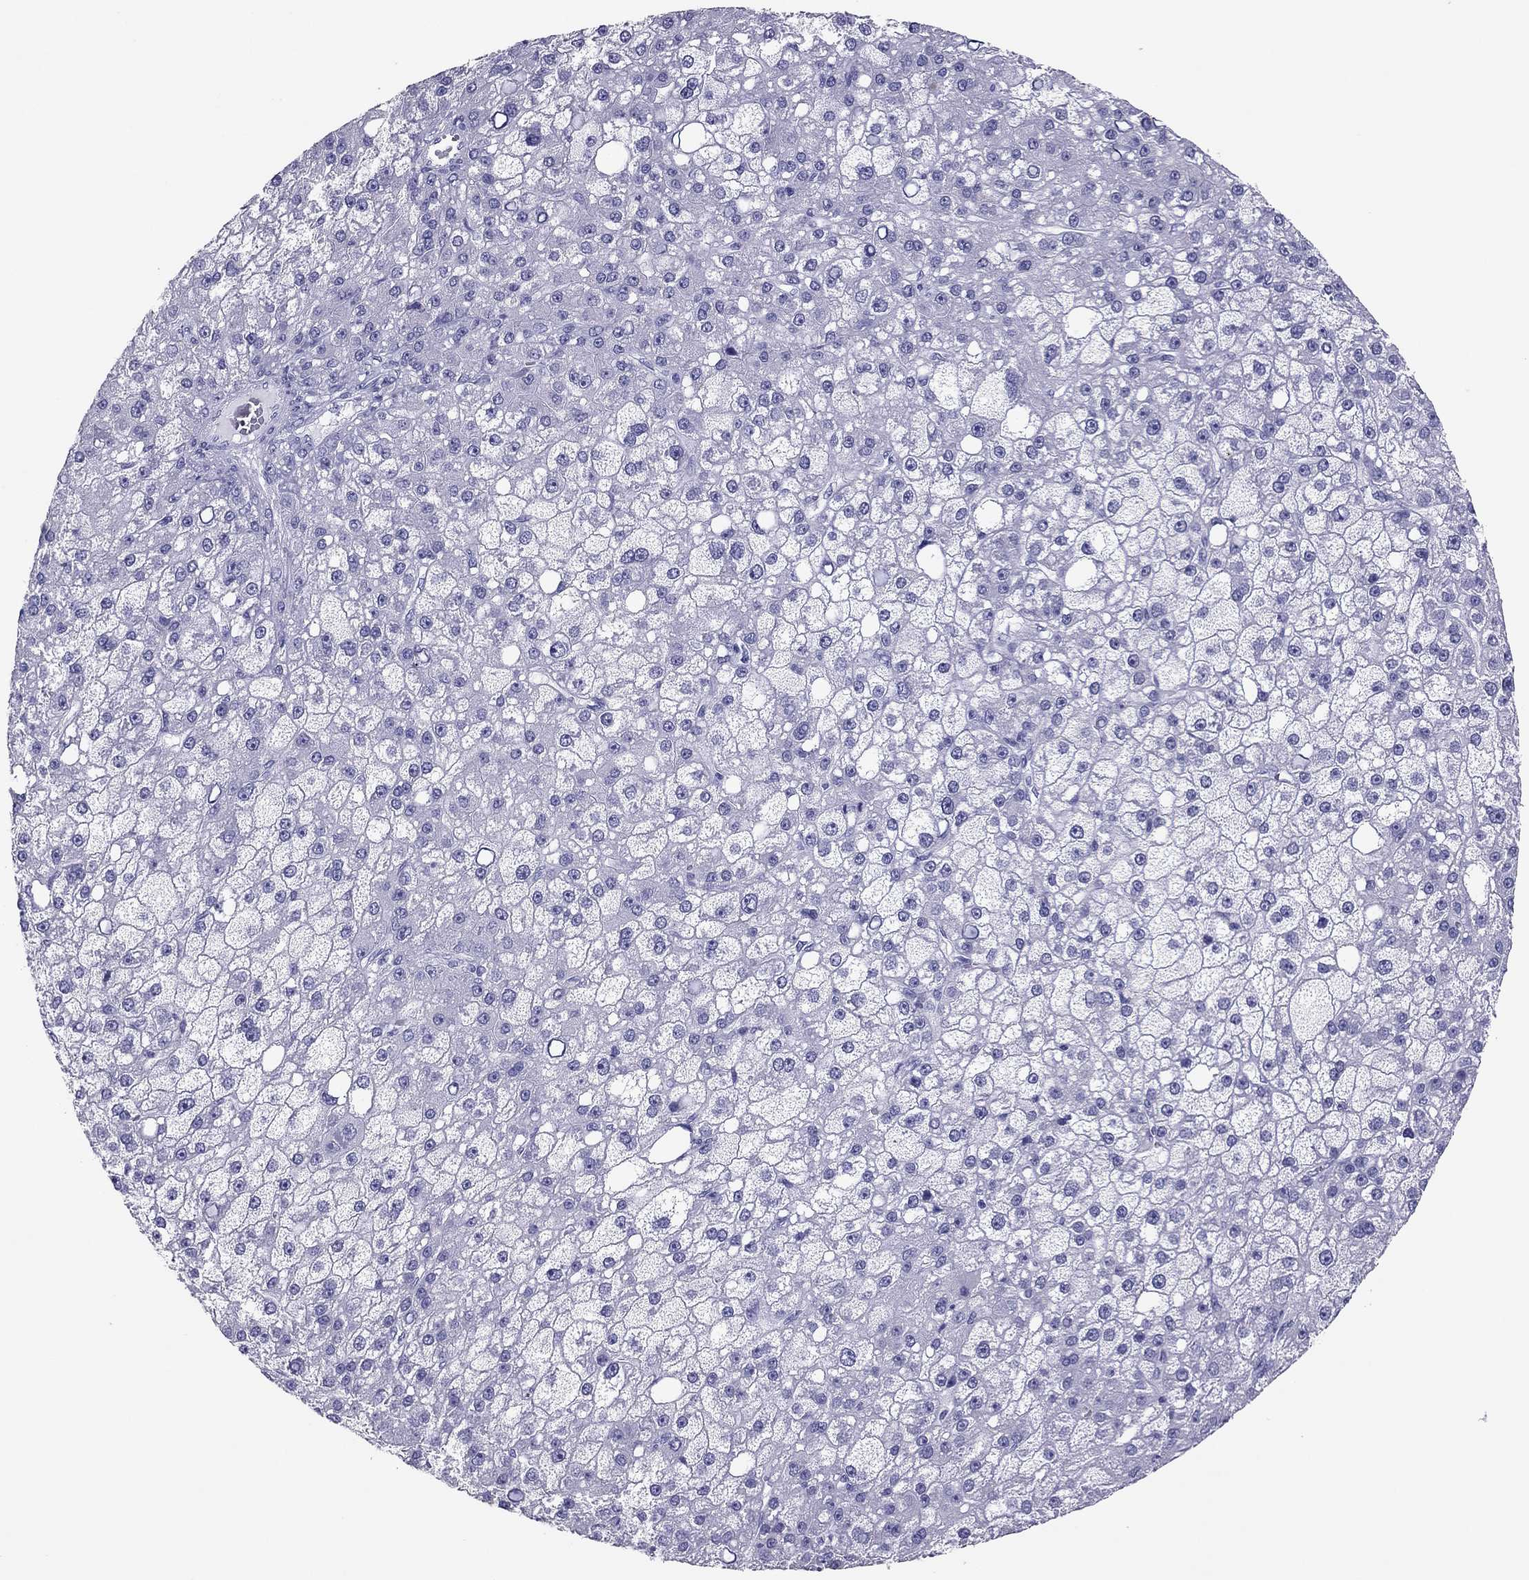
{"staining": {"intensity": "negative", "quantity": "none", "location": "none"}, "tissue": "liver cancer", "cell_type": "Tumor cells", "image_type": "cancer", "snomed": [{"axis": "morphology", "description": "Carcinoma, Hepatocellular, NOS"}, {"axis": "topography", "description": "Liver"}], "caption": "A high-resolution micrograph shows immunohistochemistry staining of liver cancer, which displays no significant staining in tumor cells. Nuclei are stained in blue.", "gene": "PDE6A", "patient": {"sex": "male", "age": 67}}